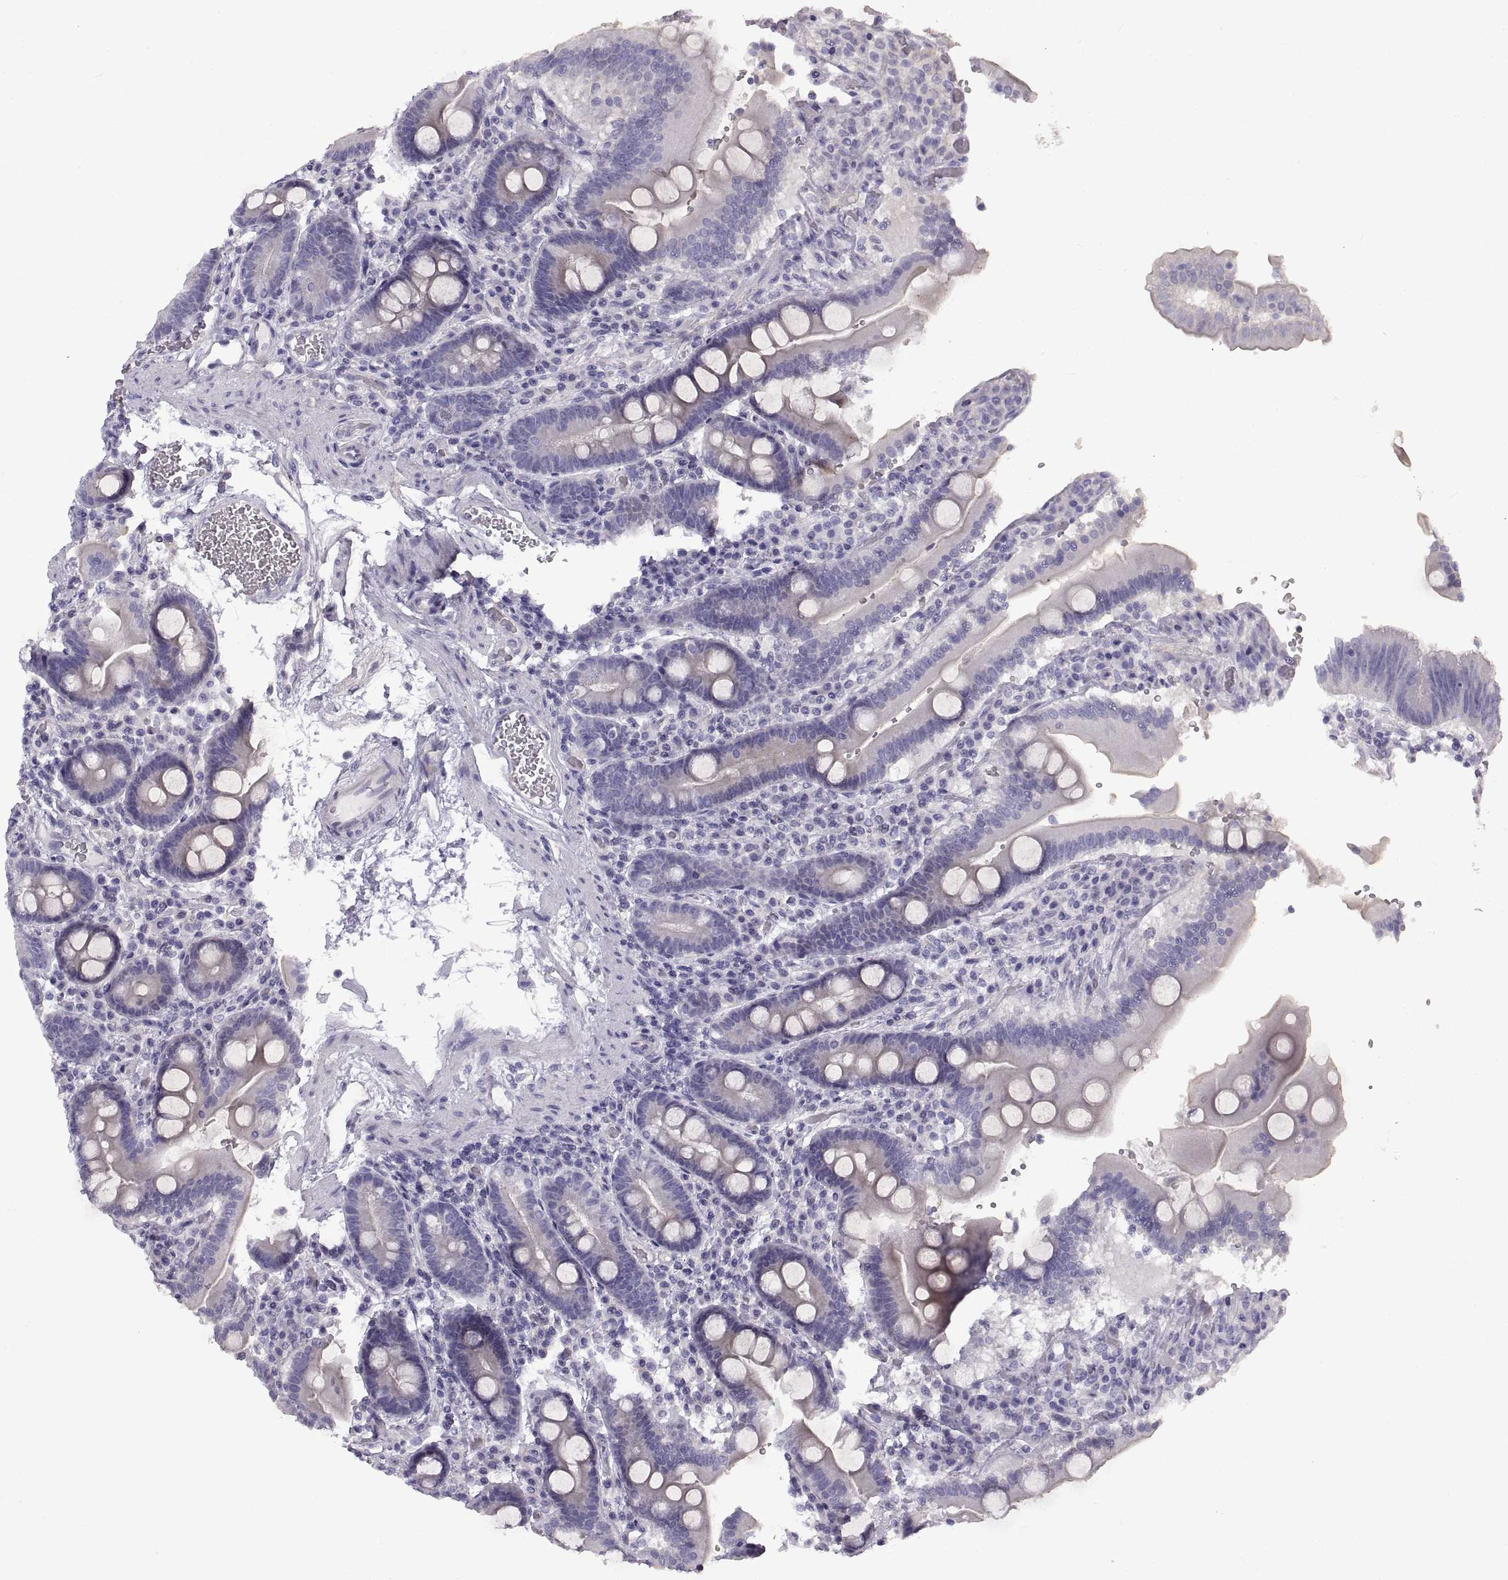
{"staining": {"intensity": "negative", "quantity": "none", "location": "none"}, "tissue": "duodenum", "cell_type": "Glandular cells", "image_type": "normal", "snomed": [{"axis": "morphology", "description": "Normal tissue, NOS"}, {"axis": "topography", "description": "Duodenum"}], "caption": "This is an immunohistochemistry image of benign human duodenum. There is no expression in glandular cells.", "gene": "CRYBB3", "patient": {"sex": "female", "age": 62}}